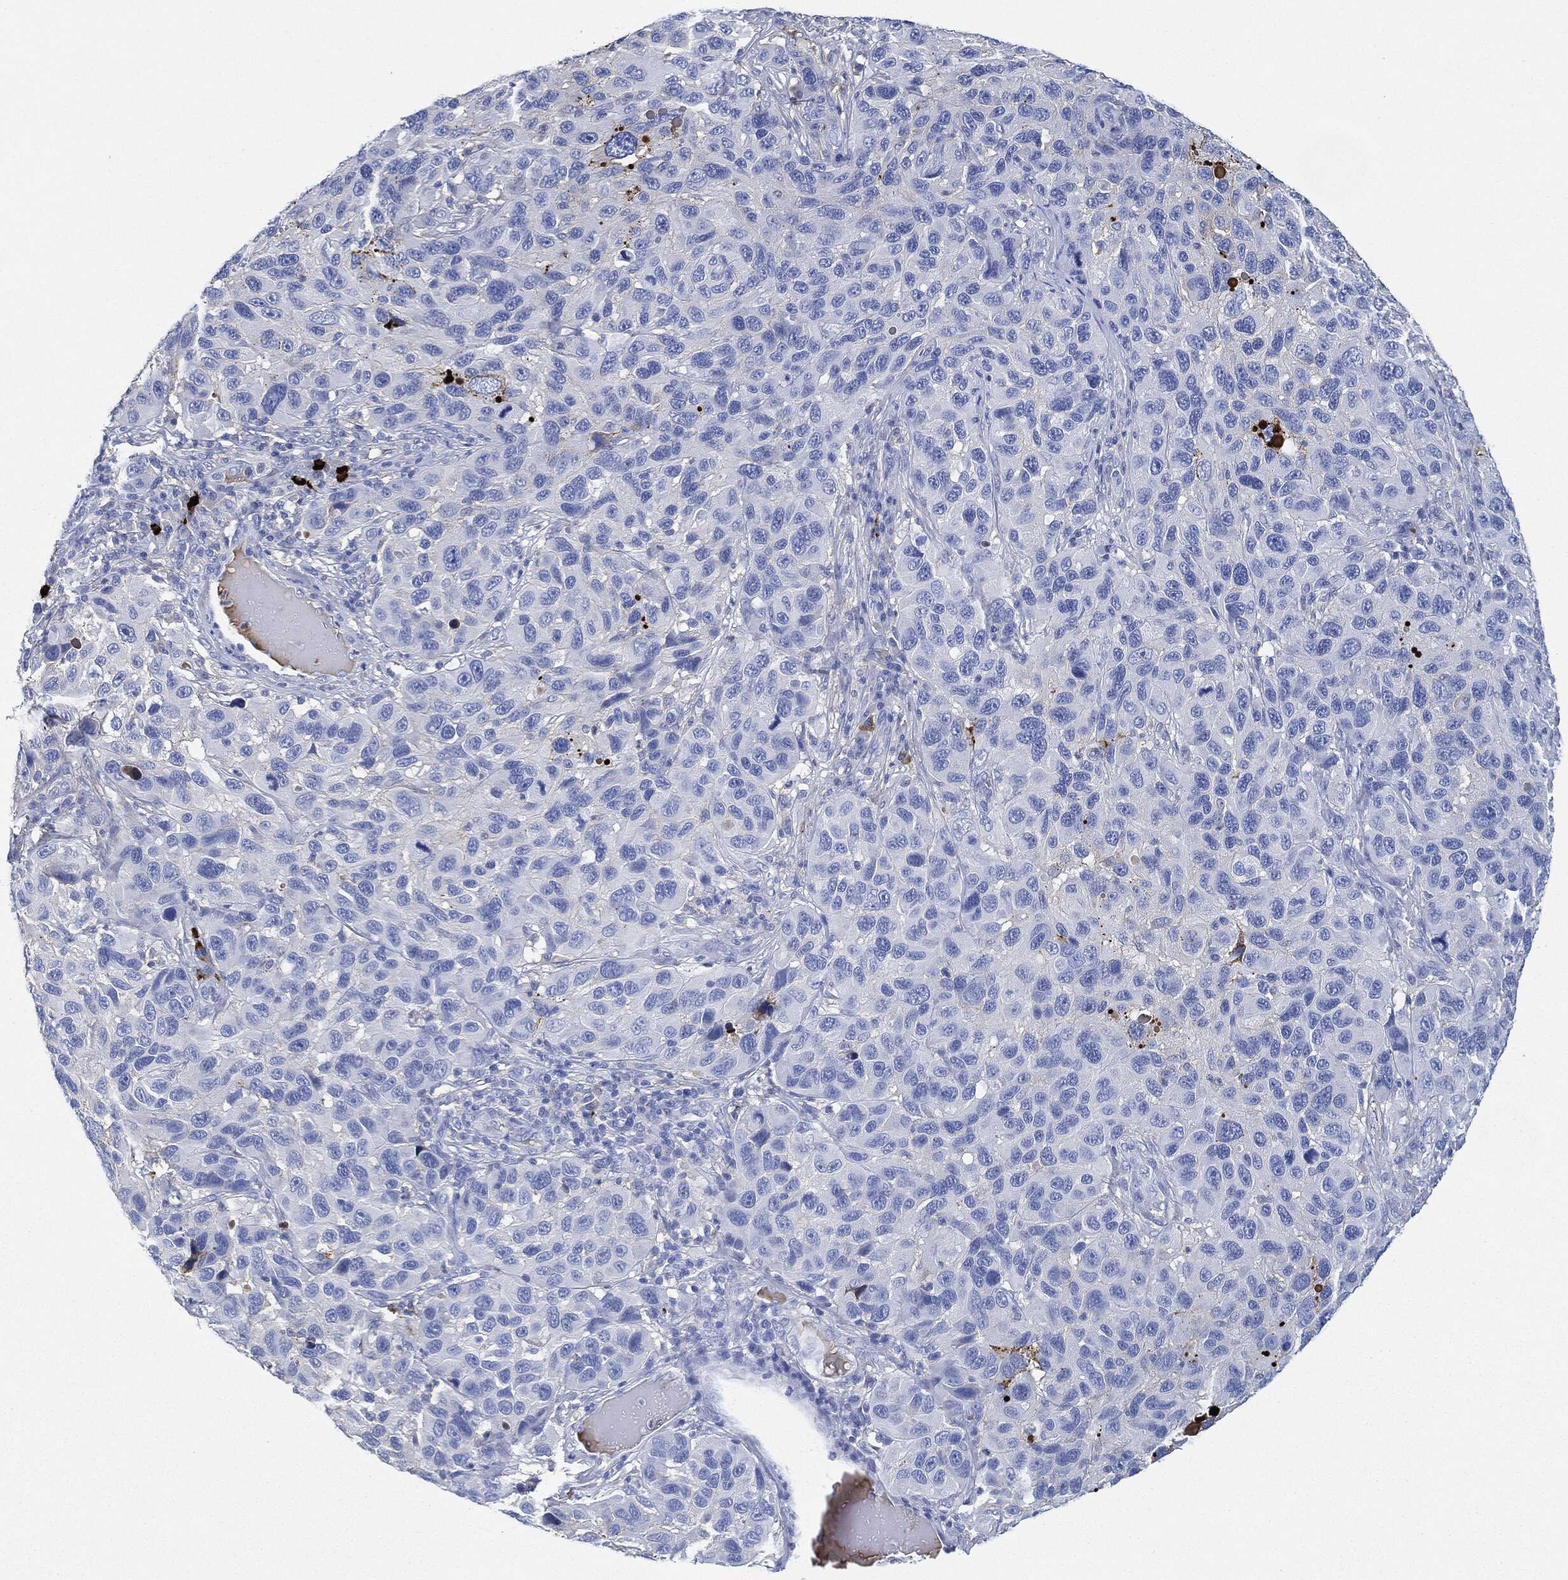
{"staining": {"intensity": "negative", "quantity": "none", "location": "none"}, "tissue": "melanoma", "cell_type": "Tumor cells", "image_type": "cancer", "snomed": [{"axis": "morphology", "description": "Malignant melanoma, NOS"}, {"axis": "topography", "description": "Skin"}], "caption": "The histopathology image exhibits no significant positivity in tumor cells of melanoma. The staining is performed using DAB (3,3'-diaminobenzidine) brown chromogen with nuclei counter-stained in using hematoxylin.", "gene": "IGLV6-57", "patient": {"sex": "male", "age": 53}}